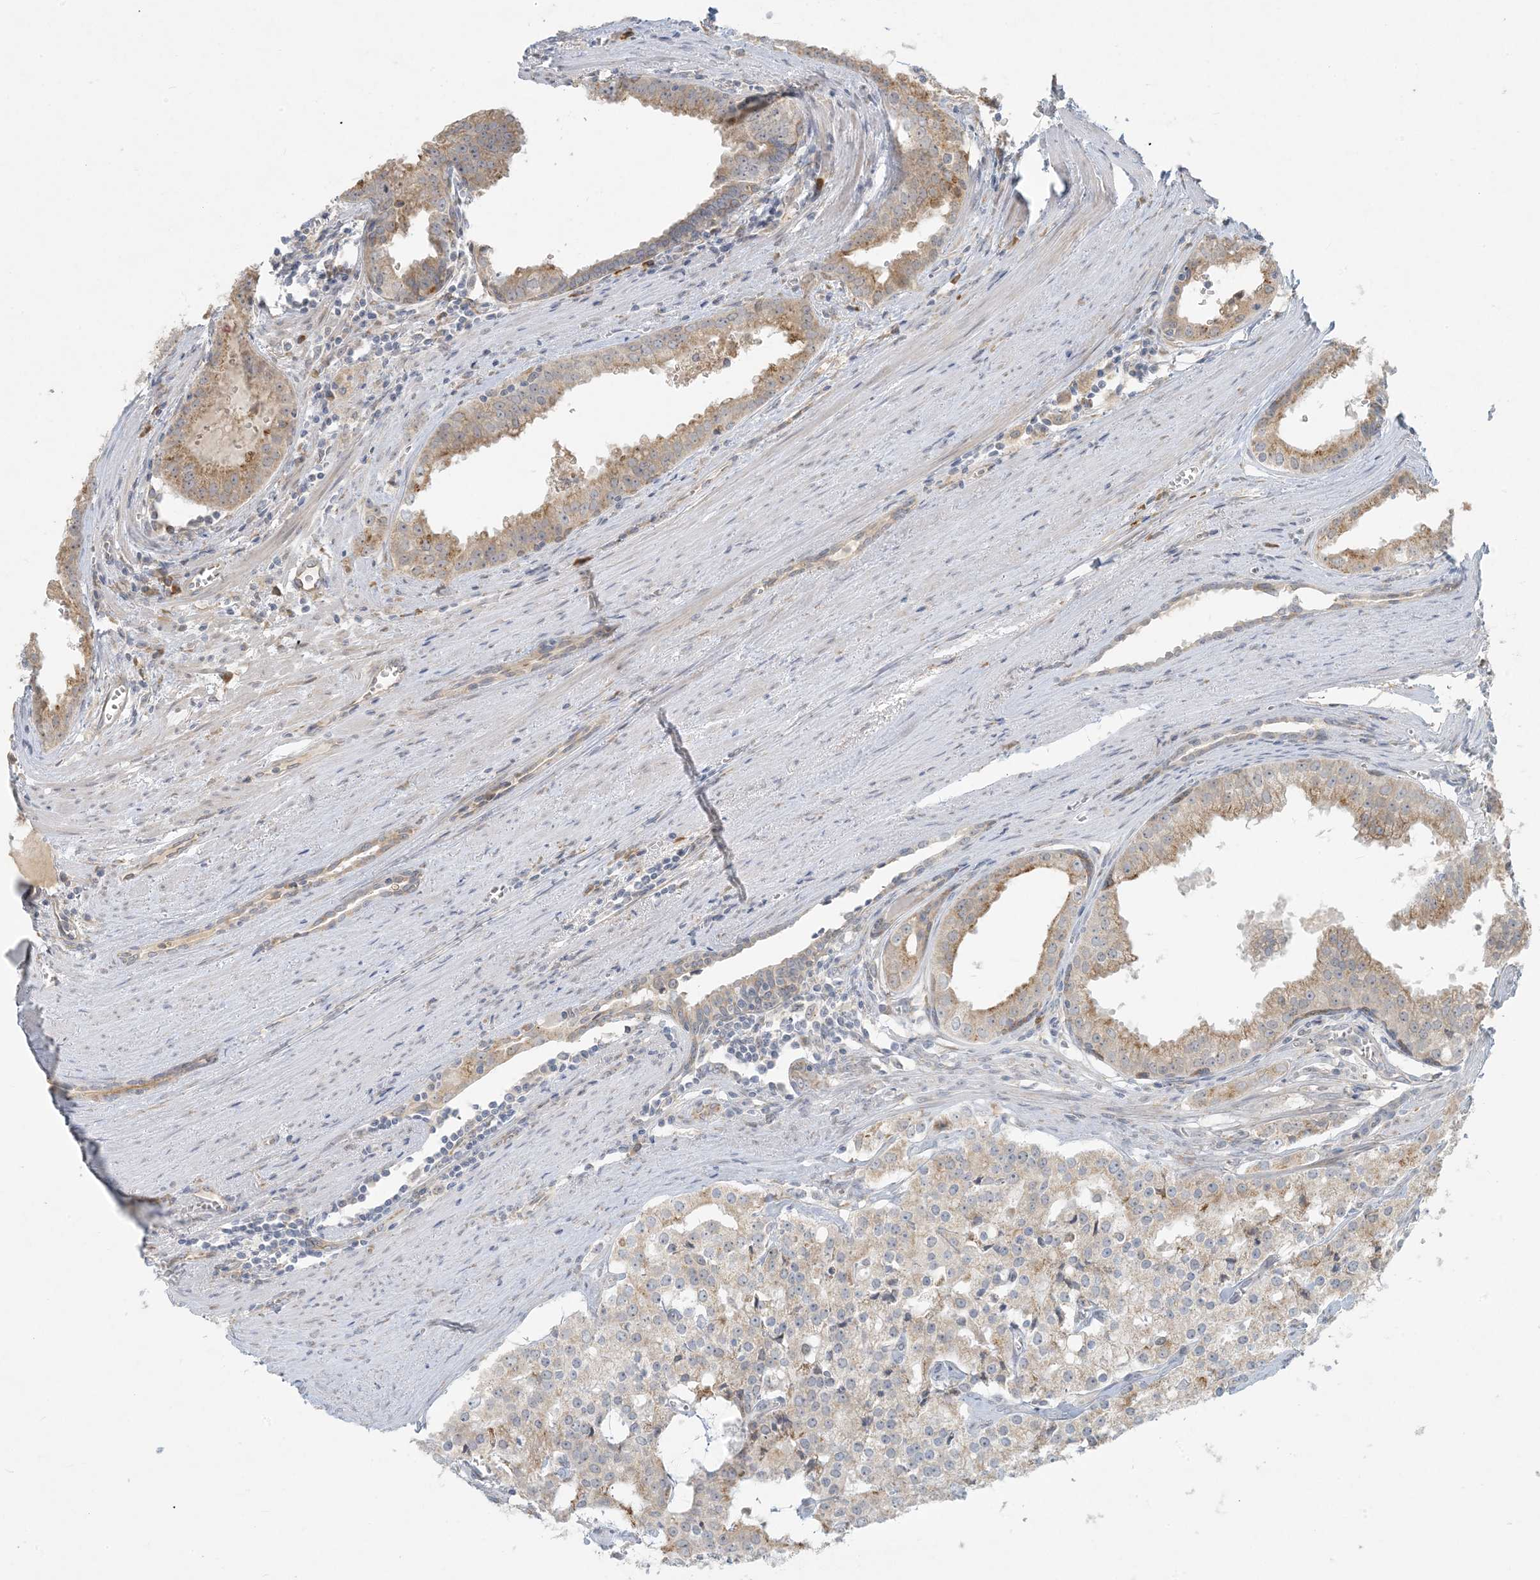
{"staining": {"intensity": "moderate", "quantity": ">75%", "location": "cytoplasmic/membranous"}, "tissue": "prostate cancer", "cell_type": "Tumor cells", "image_type": "cancer", "snomed": [{"axis": "morphology", "description": "Adenocarcinoma, High grade"}, {"axis": "topography", "description": "Prostate"}], "caption": "A high-resolution image shows immunohistochemistry (IHC) staining of adenocarcinoma (high-grade) (prostate), which reveals moderate cytoplasmic/membranous expression in approximately >75% of tumor cells. (Stains: DAB (3,3'-diaminobenzidine) in brown, nuclei in blue, Microscopy: brightfield microscopy at high magnification).", "gene": "HACL1", "patient": {"sex": "male", "age": 68}}